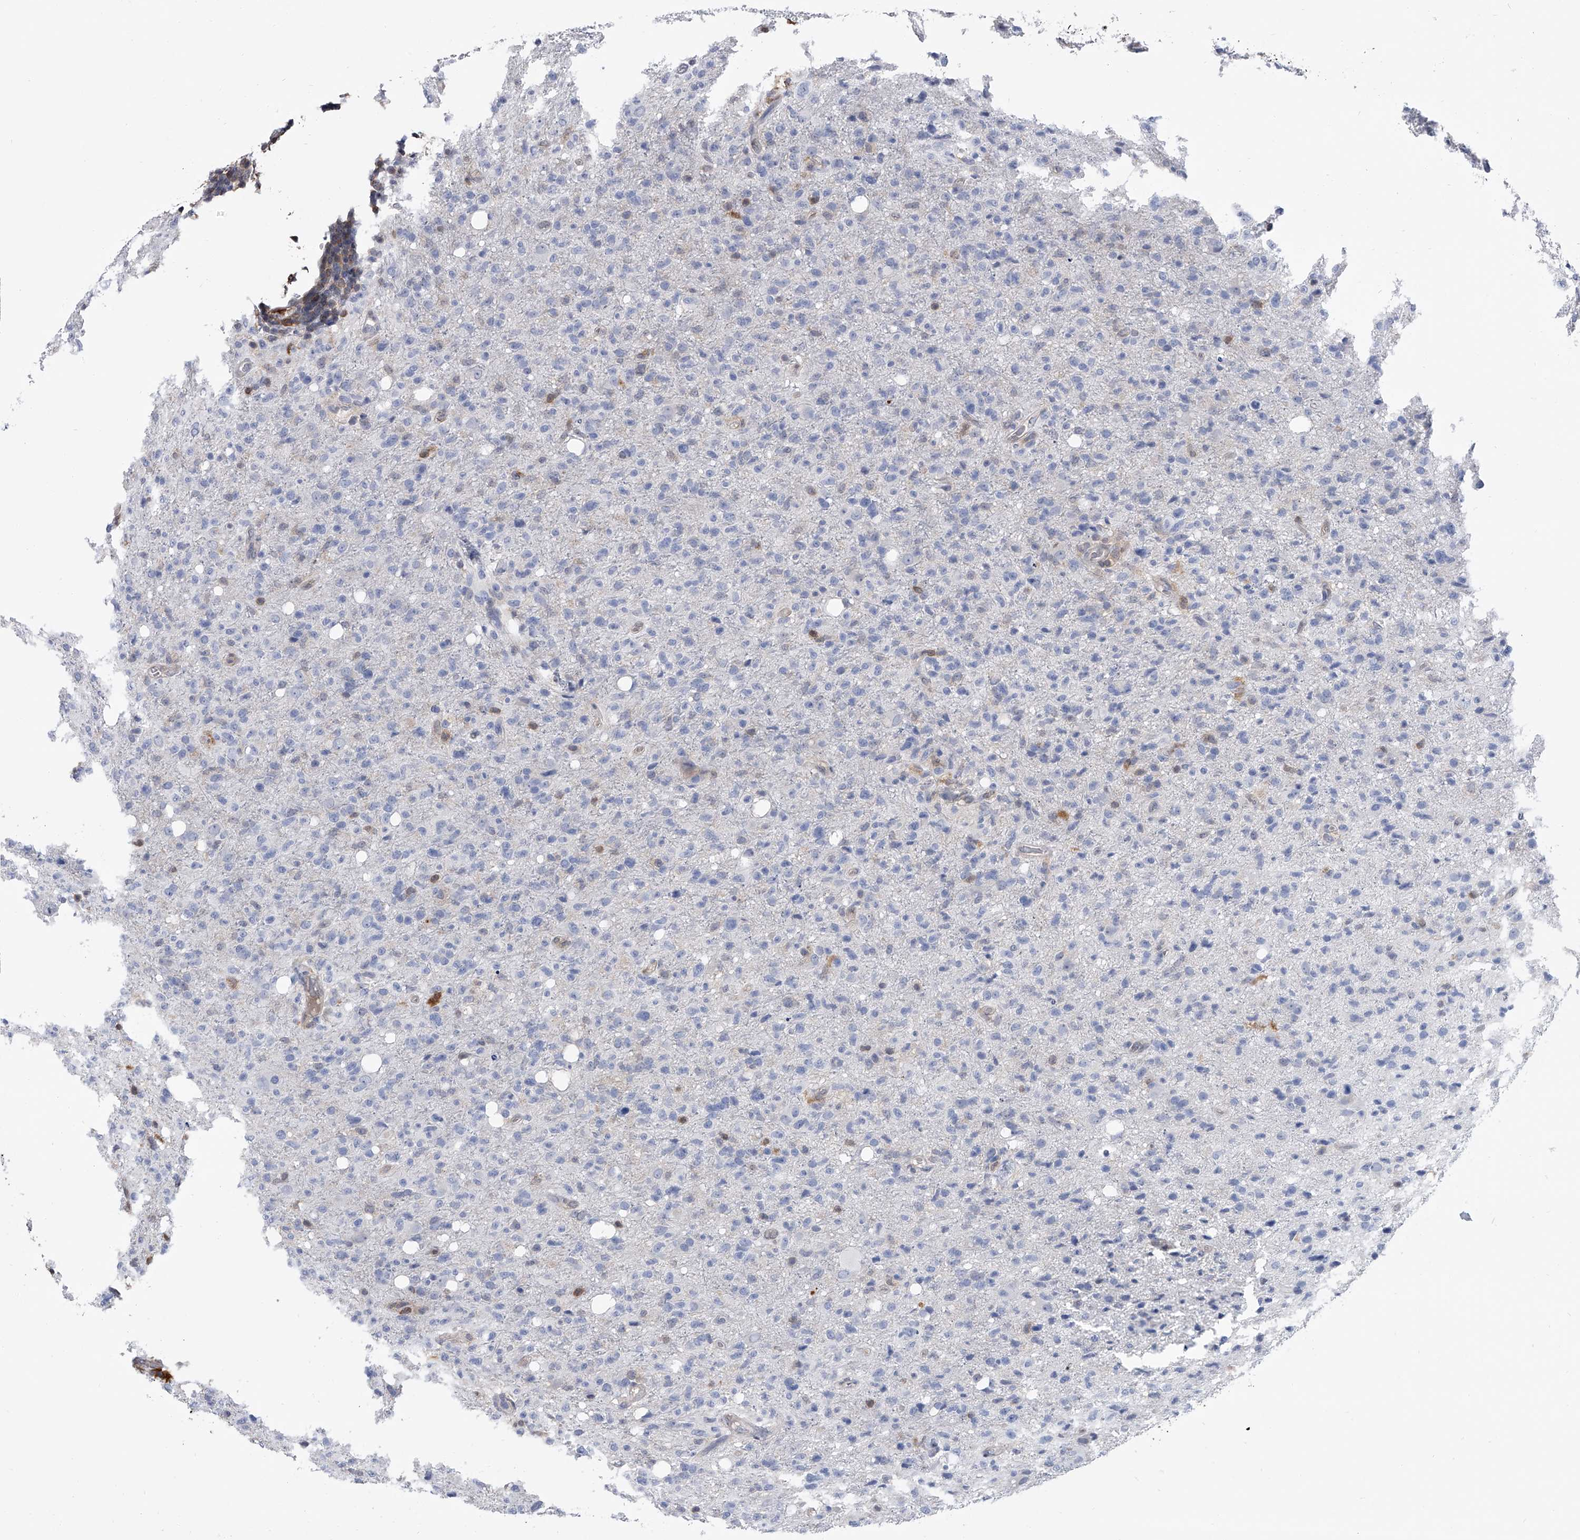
{"staining": {"intensity": "negative", "quantity": "none", "location": "none"}, "tissue": "glioma", "cell_type": "Tumor cells", "image_type": "cancer", "snomed": [{"axis": "morphology", "description": "Glioma, malignant, High grade"}, {"axis": "topography", "description": "Brain"}], "caption": "Immunohistochemistry of glioma demonstrates no positivity in tumor cells. (DAB immunohistochemistry (IHC) visualized using brightfield microscopy, high magnification).", "gene": "SERPINB9", "patient": {"sex": "female", "age": 57}}